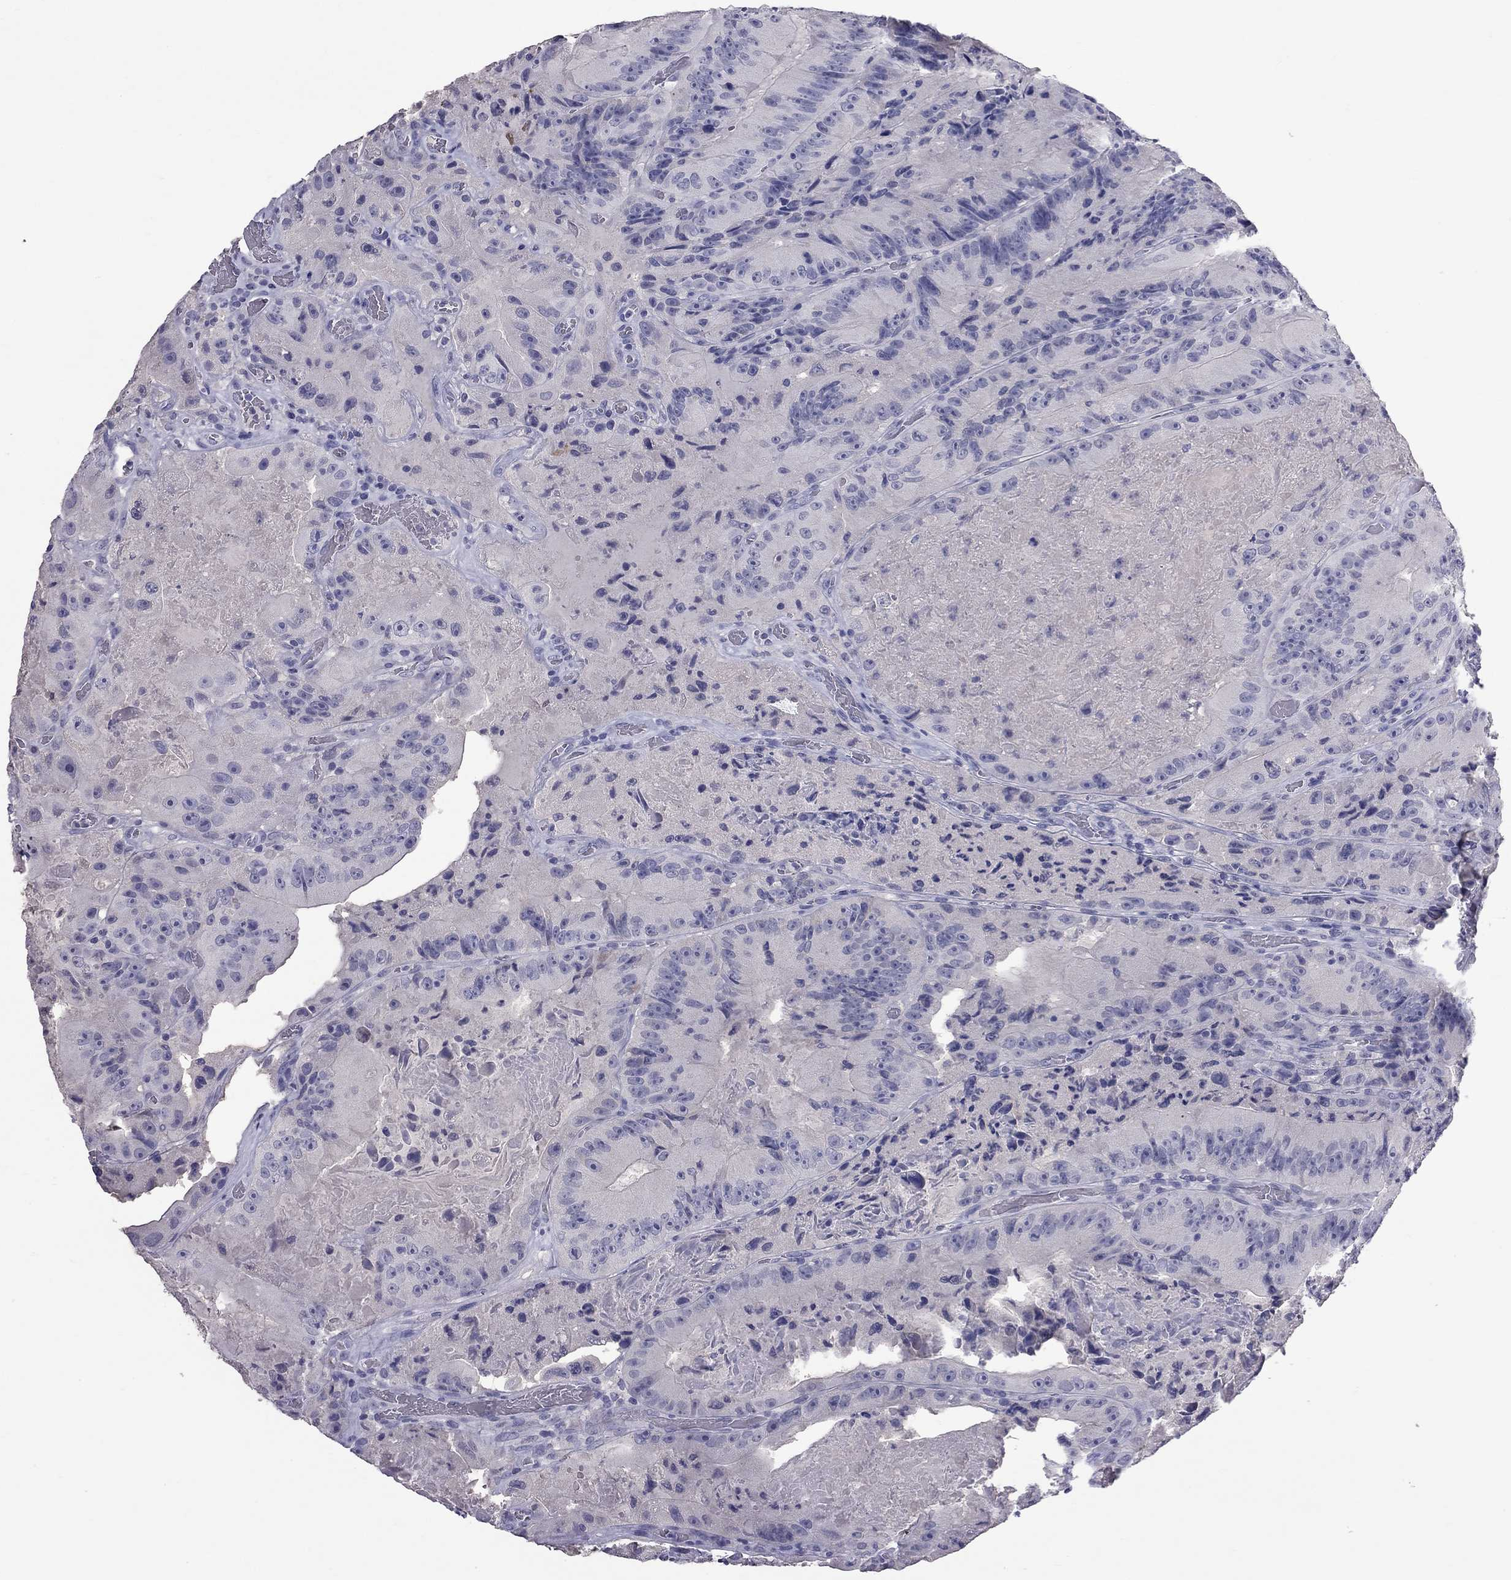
{"staining": {"intensity": "negative", "quantity": "none", "location": "none"}, "tissue": "colorectal cancer", "cell_type": "Tumor cells", "image_type": "cancer", "snomed": [{"axis": "morphology", "description": "Adenocarcinoma, NOS"}, {"axis": "topography", "description": "Colon"}], "caption": "Human colorectal adenocarcinoma stained for a protein using IHC displays no staining in tumor cells.", "gene": "CFAP91", "patient": {"sex": "female", "age": 86}}